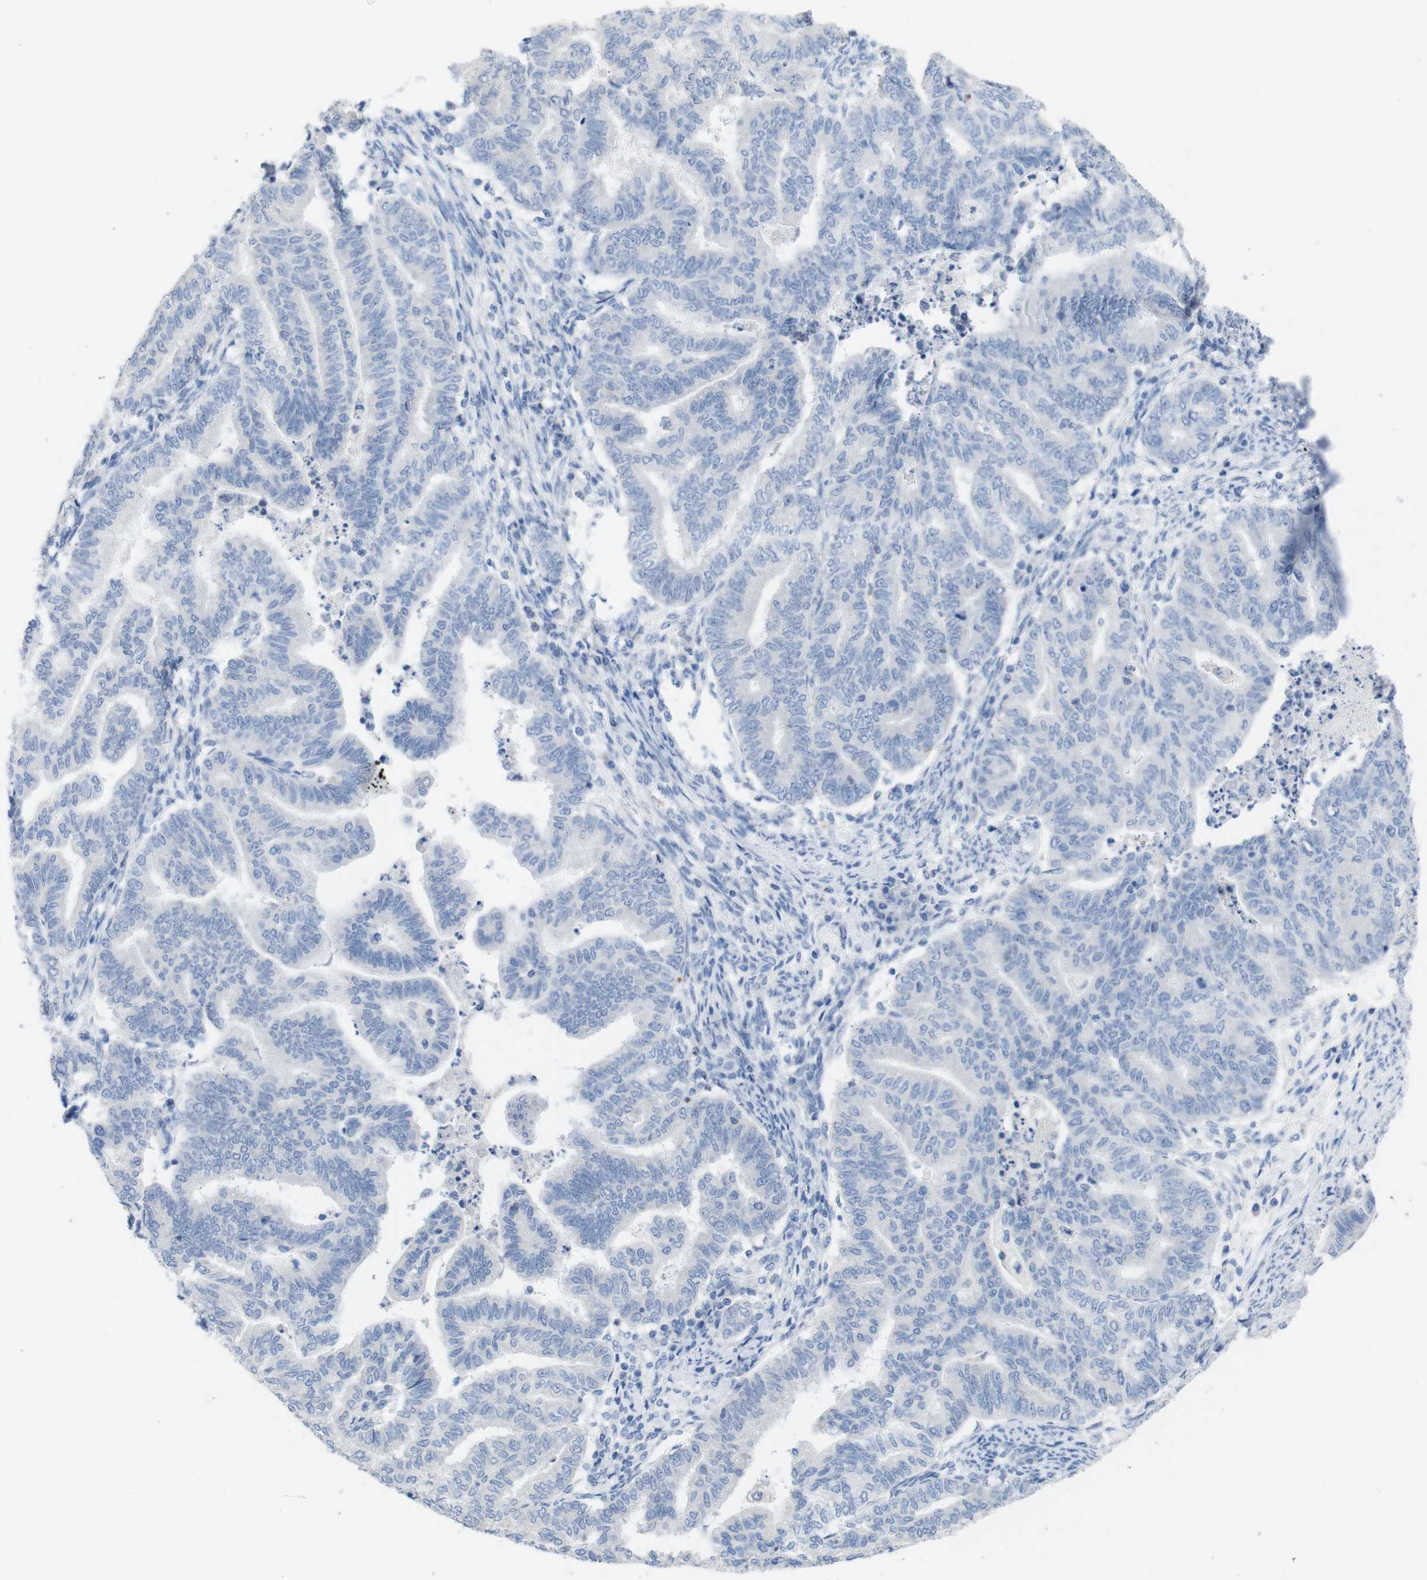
{"staining": {"intensity": "negative", "quantity": "none", "location": "none"}, "tissue": "endometrial cancer", "cell_type": "Tumor cells", "image_type": "cancer", "snomed": [{"axis": "morphology", "description": "Adenocarcinoma, NOS"}, {"axis": "topography", "description": "Endometrium"}], "caption": "The histopathology image displays no significant expression in tumor cells of endometrial adenocarcinoma.", "gene": "LAG3", "patient": {"sex": "female", "age": 79}}